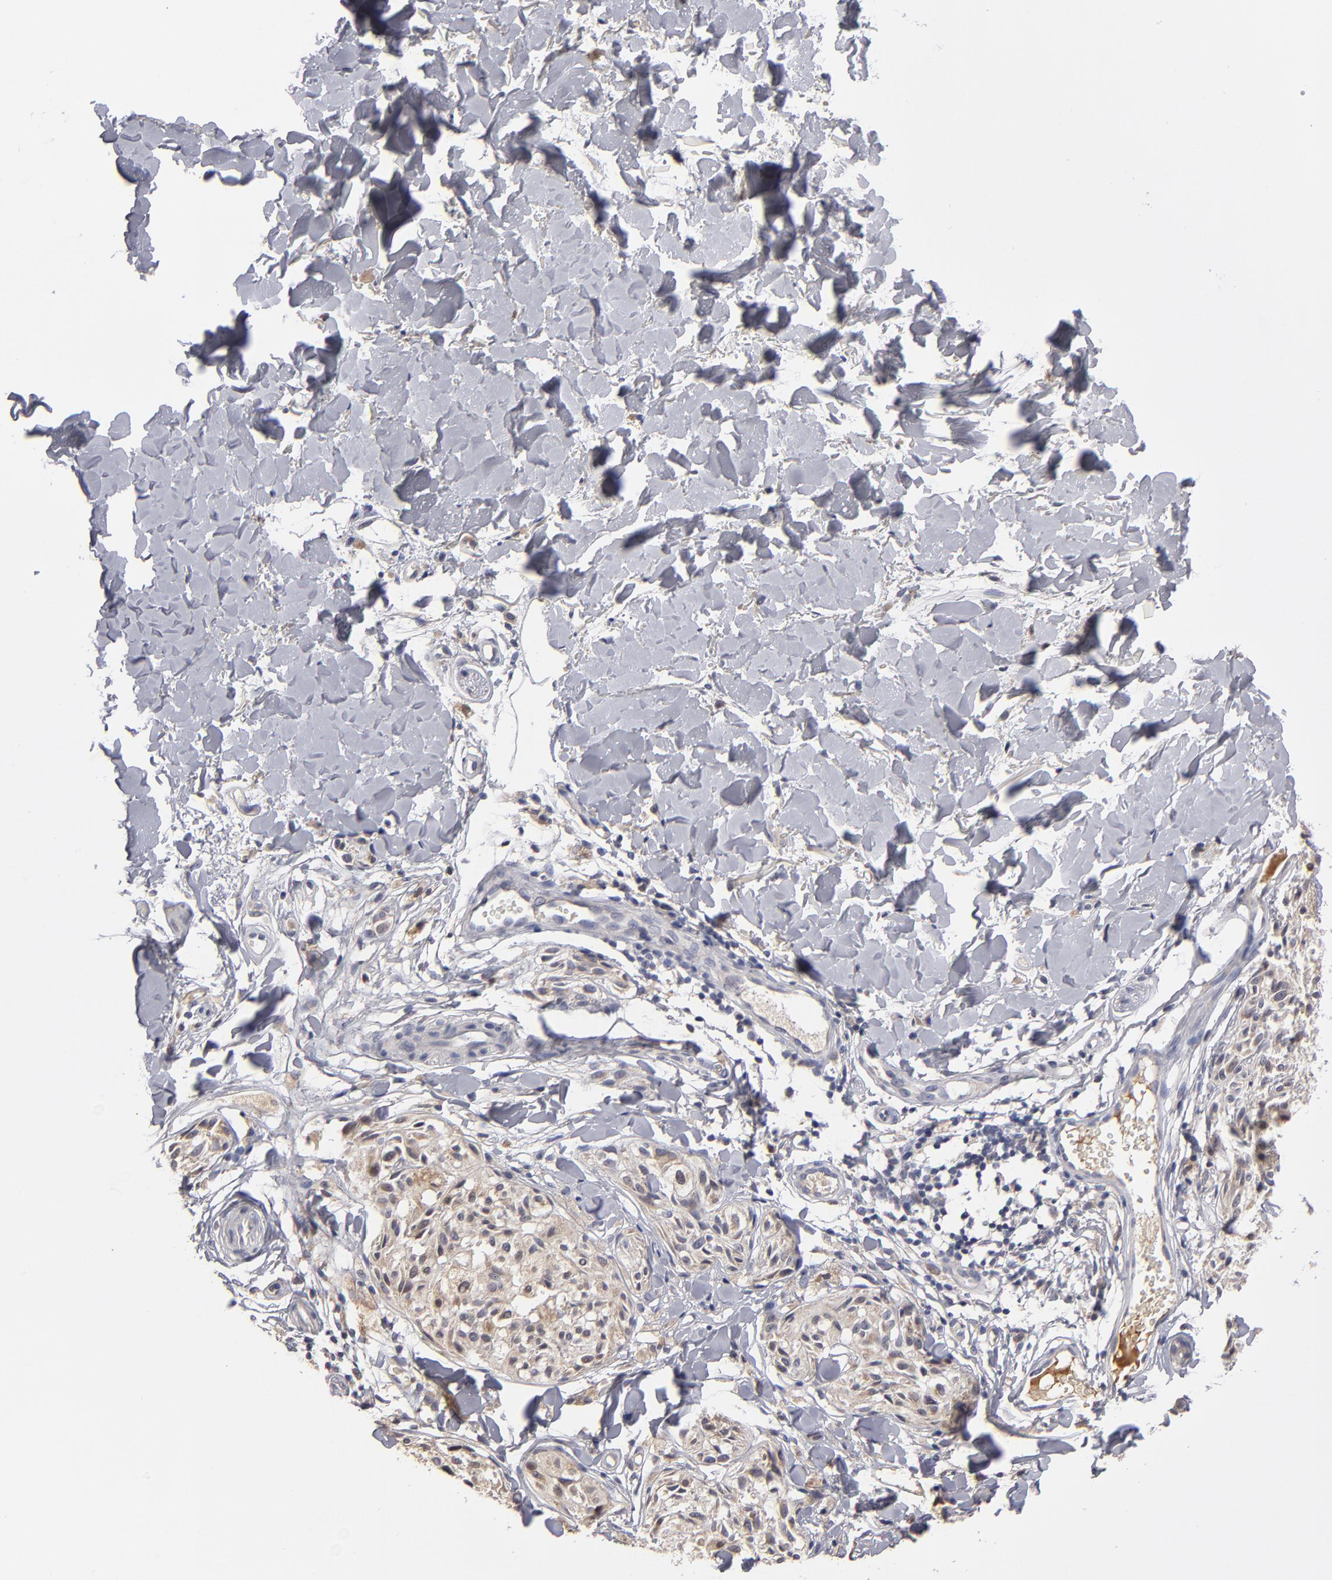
{"staining": {"intensity": "weak", "quantity": ">75%", "location": "cytoplasmic/membranous"}, "tissue": "melanoma", "cell_type": "Tumor cells", "image_type": "cancer", "snomed": [{"axis": "morphology", "description": "Malignant melanoma, Metastatic site"}, {"axis": "topography", "description": "Skin"}], "caption": "About >75% of tumor cells in melanoma reveal weak cytoplasmic/membranous protein staining as visualized by brown immunohistochemical staining.", "gene": "EXD2", "patient": {"sex": "female", "age": 66}}